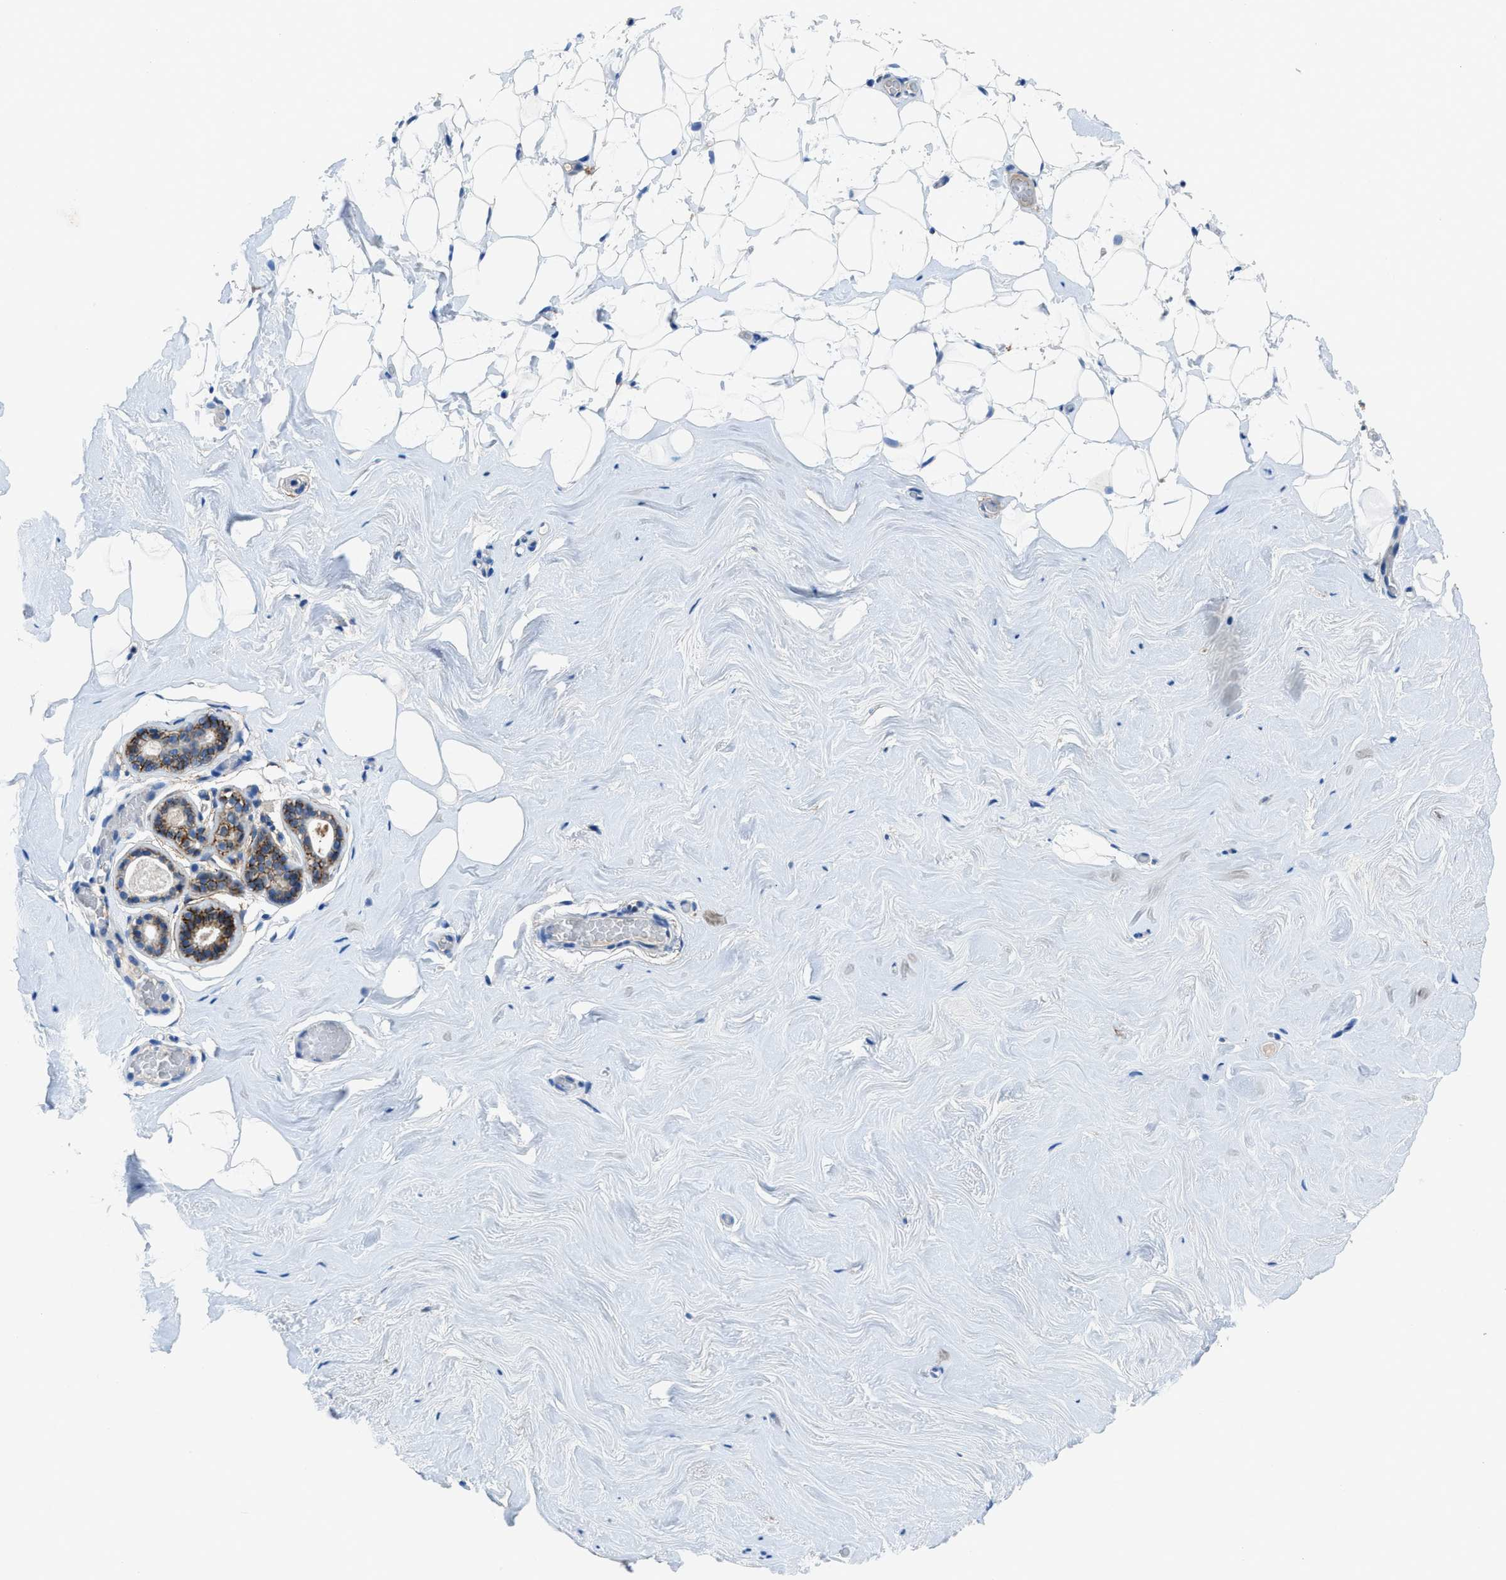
{"staining": {"intensity": "negative", "quantity": "none", "location": "none"}, "tissue": "breast", "cell_type": "Adipocytes", "image_type": "normal", "snomed": [{"axis": "morphology", "description": "Normal tissue, NOS"}, {"axis": "topography", "description": "Breast"}], "caption": "High power microscopy histopathology image of an IHC micrograph of unremarkable breast, revealing no significant staining in adipocytes.", "gene": "PTGFRN", "patient": {"sex": "female", "age": 75}}